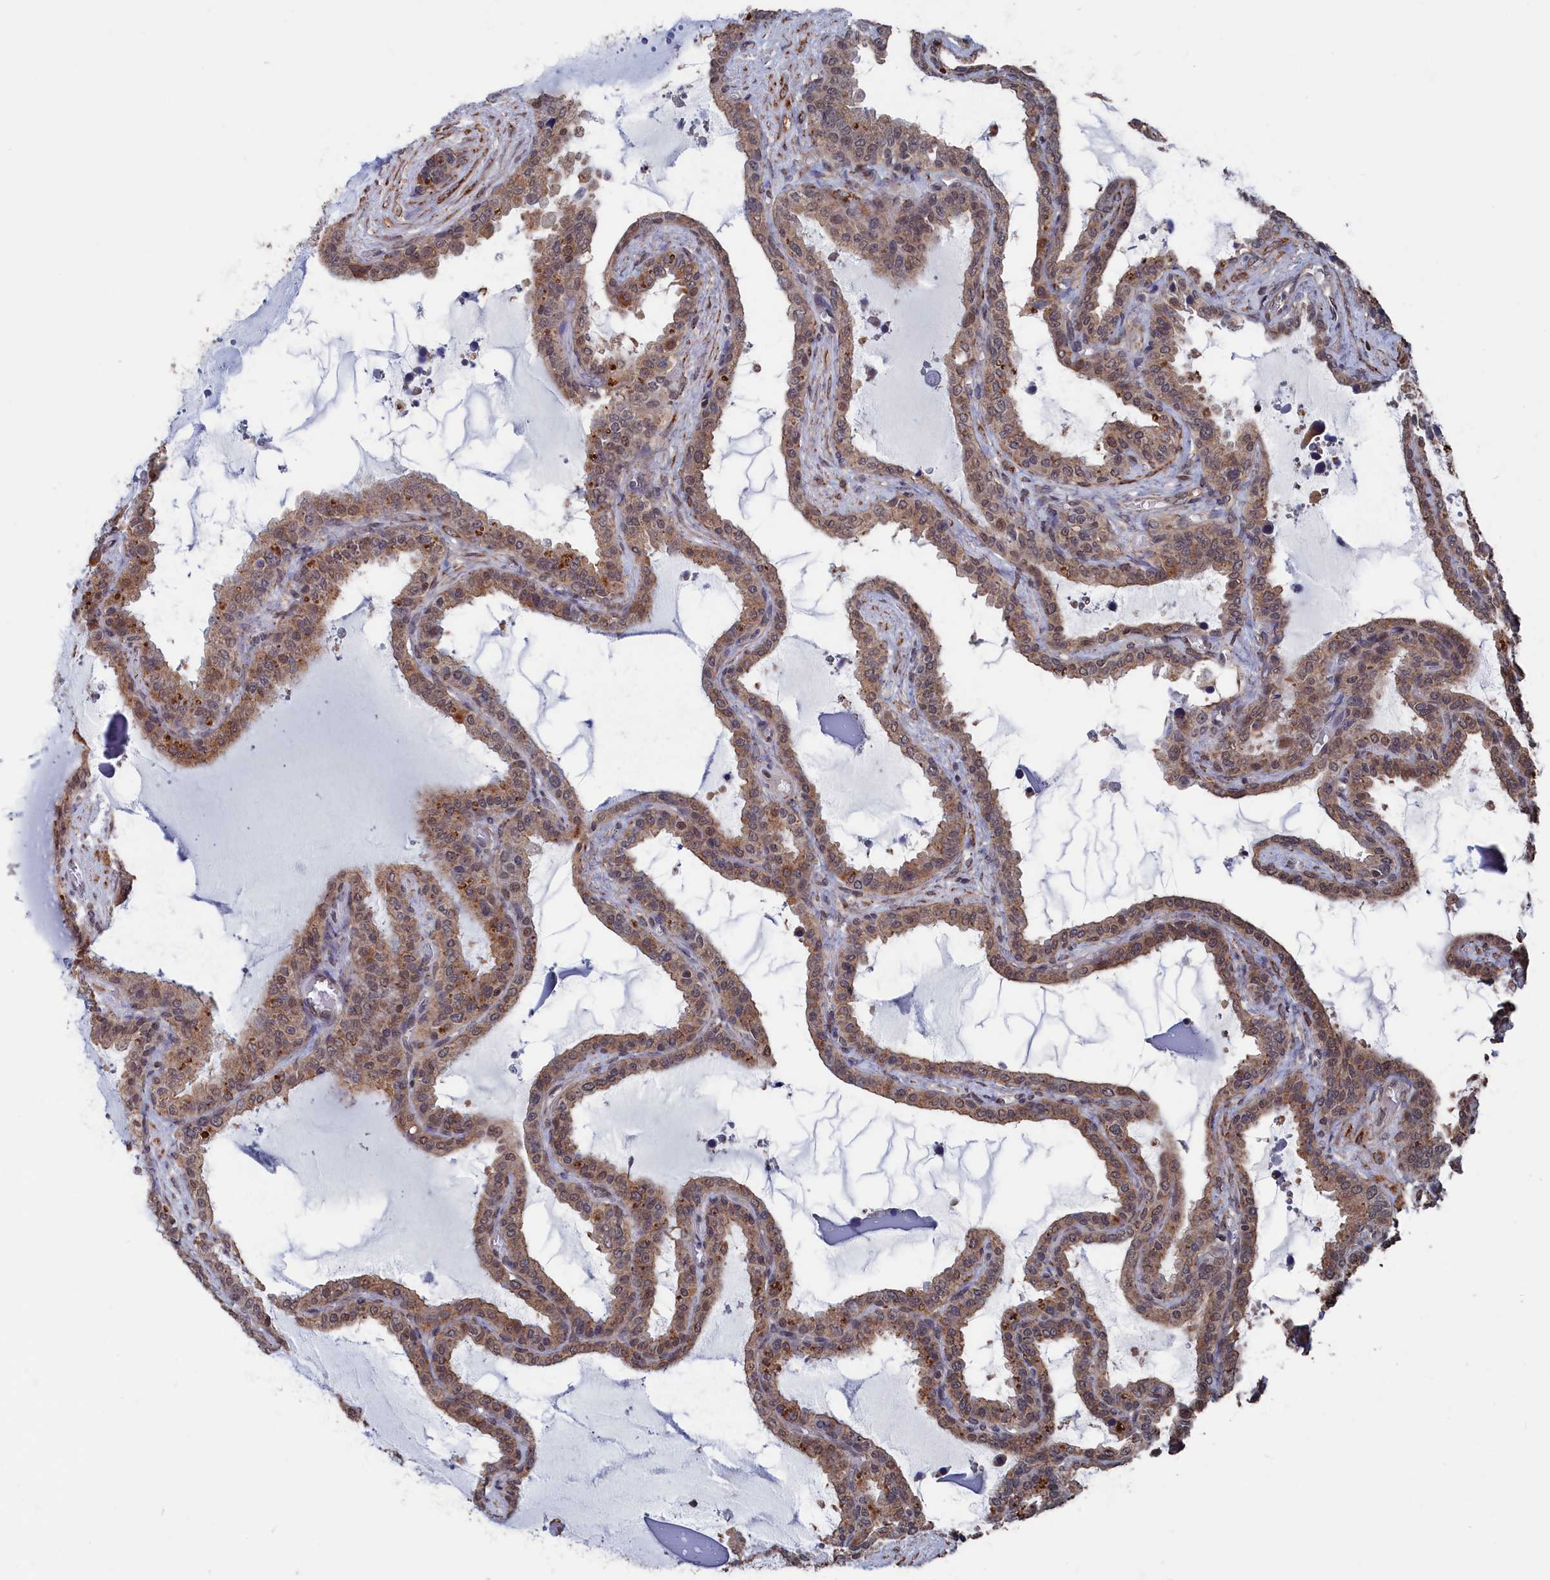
{"staining": {"intensity": "weak", "quantity": ">75%", "location": "cytoplasmic/membranous,nuclear"}, "tissue": "seminal vesicle", "cell_type": "Glandular cells", "image_type": "normal", "snomed": [{"axis": "morphology", "description": "Normal tissue, NOS"}, {"axis": "topography", "description": "Seminal veicle"}], "caption": "Protein analysis of benign seminal vesicle shows weak cytoplasmic/membranous,nuclear staining in approximately >75% of glandular cells.", "gene": "PDE12", "patient": {"sex": "male", "age": 46}}